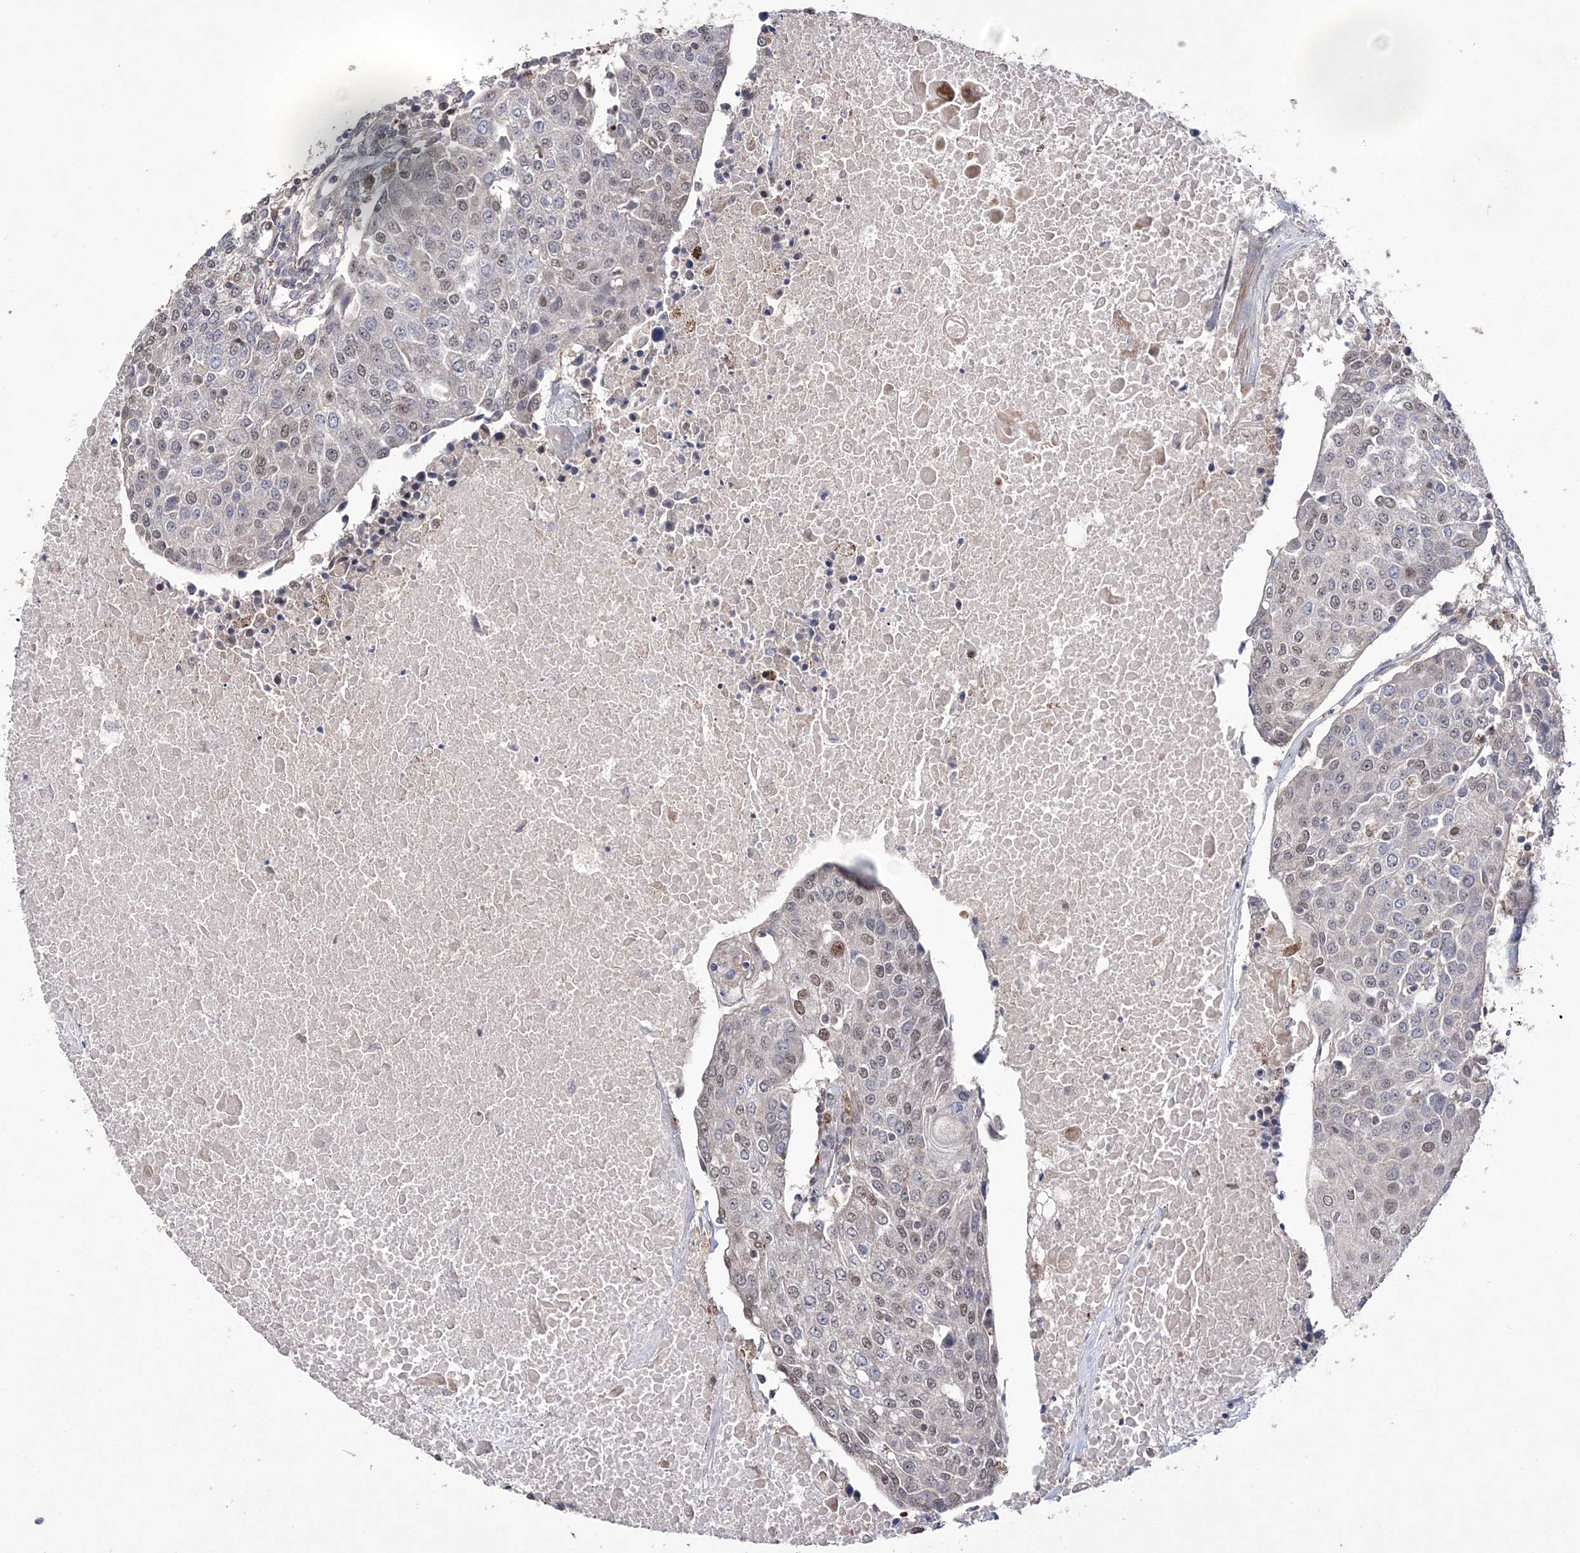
{"staining": {"intensity": "weak", "quantity": "<25%", "location": "nuclear"}, "tissue": "urothelial cancer", "cell_type": "Tumor cells", "image_type": "cancer", "snomed": [{"axis": "morphology", "description": "Urothelial carcinoma, High grade"}, {"axis": "topography", "description": "Urinary bladder"}], "caption": "Human high-grade urothelial carcinoma stained for a protein using IHC displays no staining in tumor cells.", "gene": "BOD1L1", "patient": {"sex": "female", "age": 85}}